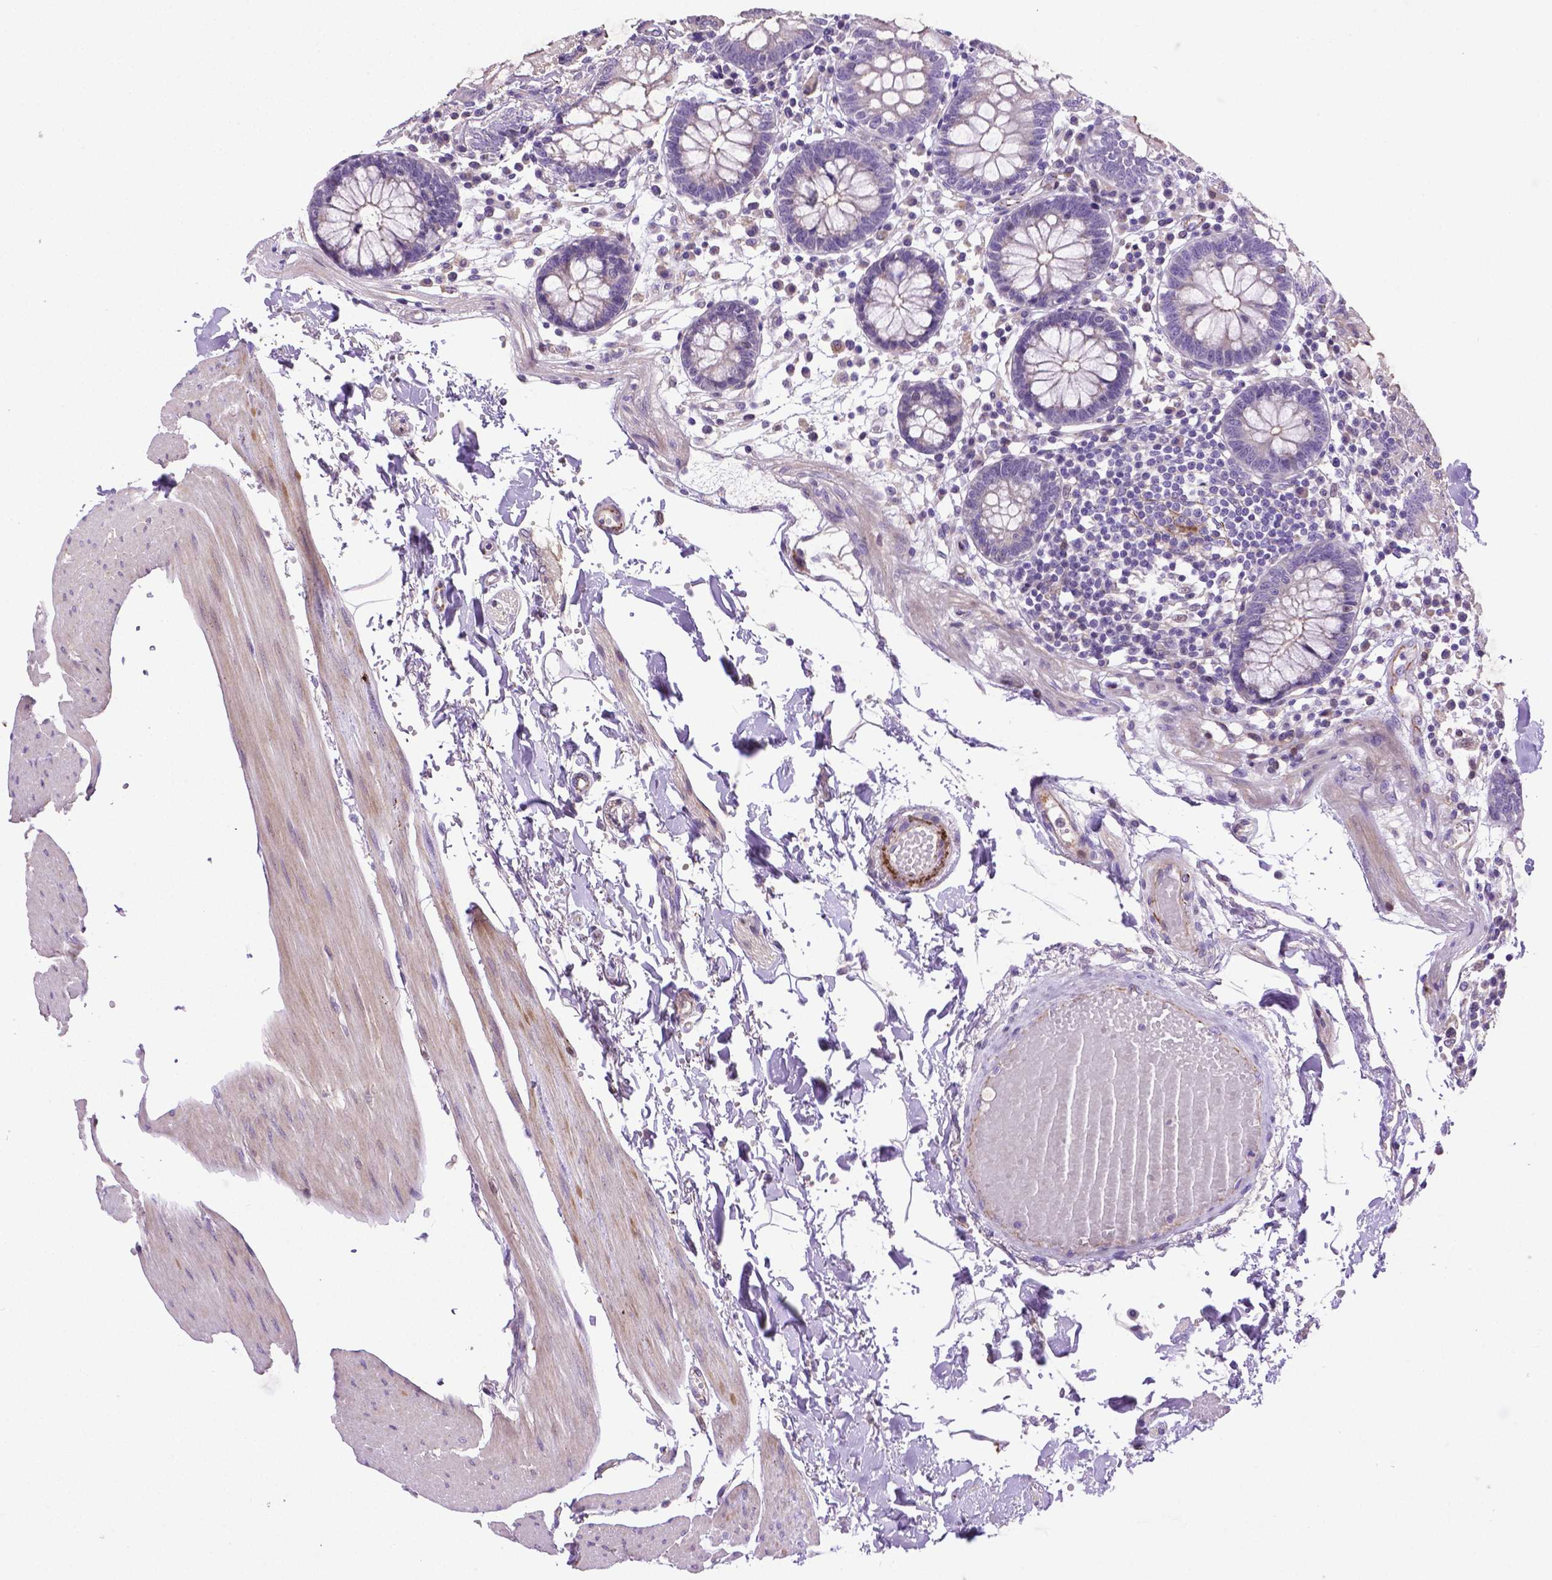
{"staining": {"intensity": "moderate", "quantity": "<25%", "location": "cytoplasmic/membranous"}, "tissue": "colon", "cell_type": "Endothelial cells", "image_type": "normal", "snomed": [{"axis": "morphology", "description": "Normal tissue, NOS"}, {"axis": "morphology", "description": "Adenocarcinoma, NOS"}, {"axis": "topography", "description": "Colon"}], "caption": "Brown immunohistochemical staining in normal human colon shows moderate cytoplasmic/membranous staining in approximately <25% of endothelial cells. The protein of interest is stained brown, and the nuclei are stained in blue (DAB (3,3'-diaminobenzidine) IHC with brightfield microscopy, high magnification).", "gene": "CCER2", "patient": {"sex": "male", "age": 83}}